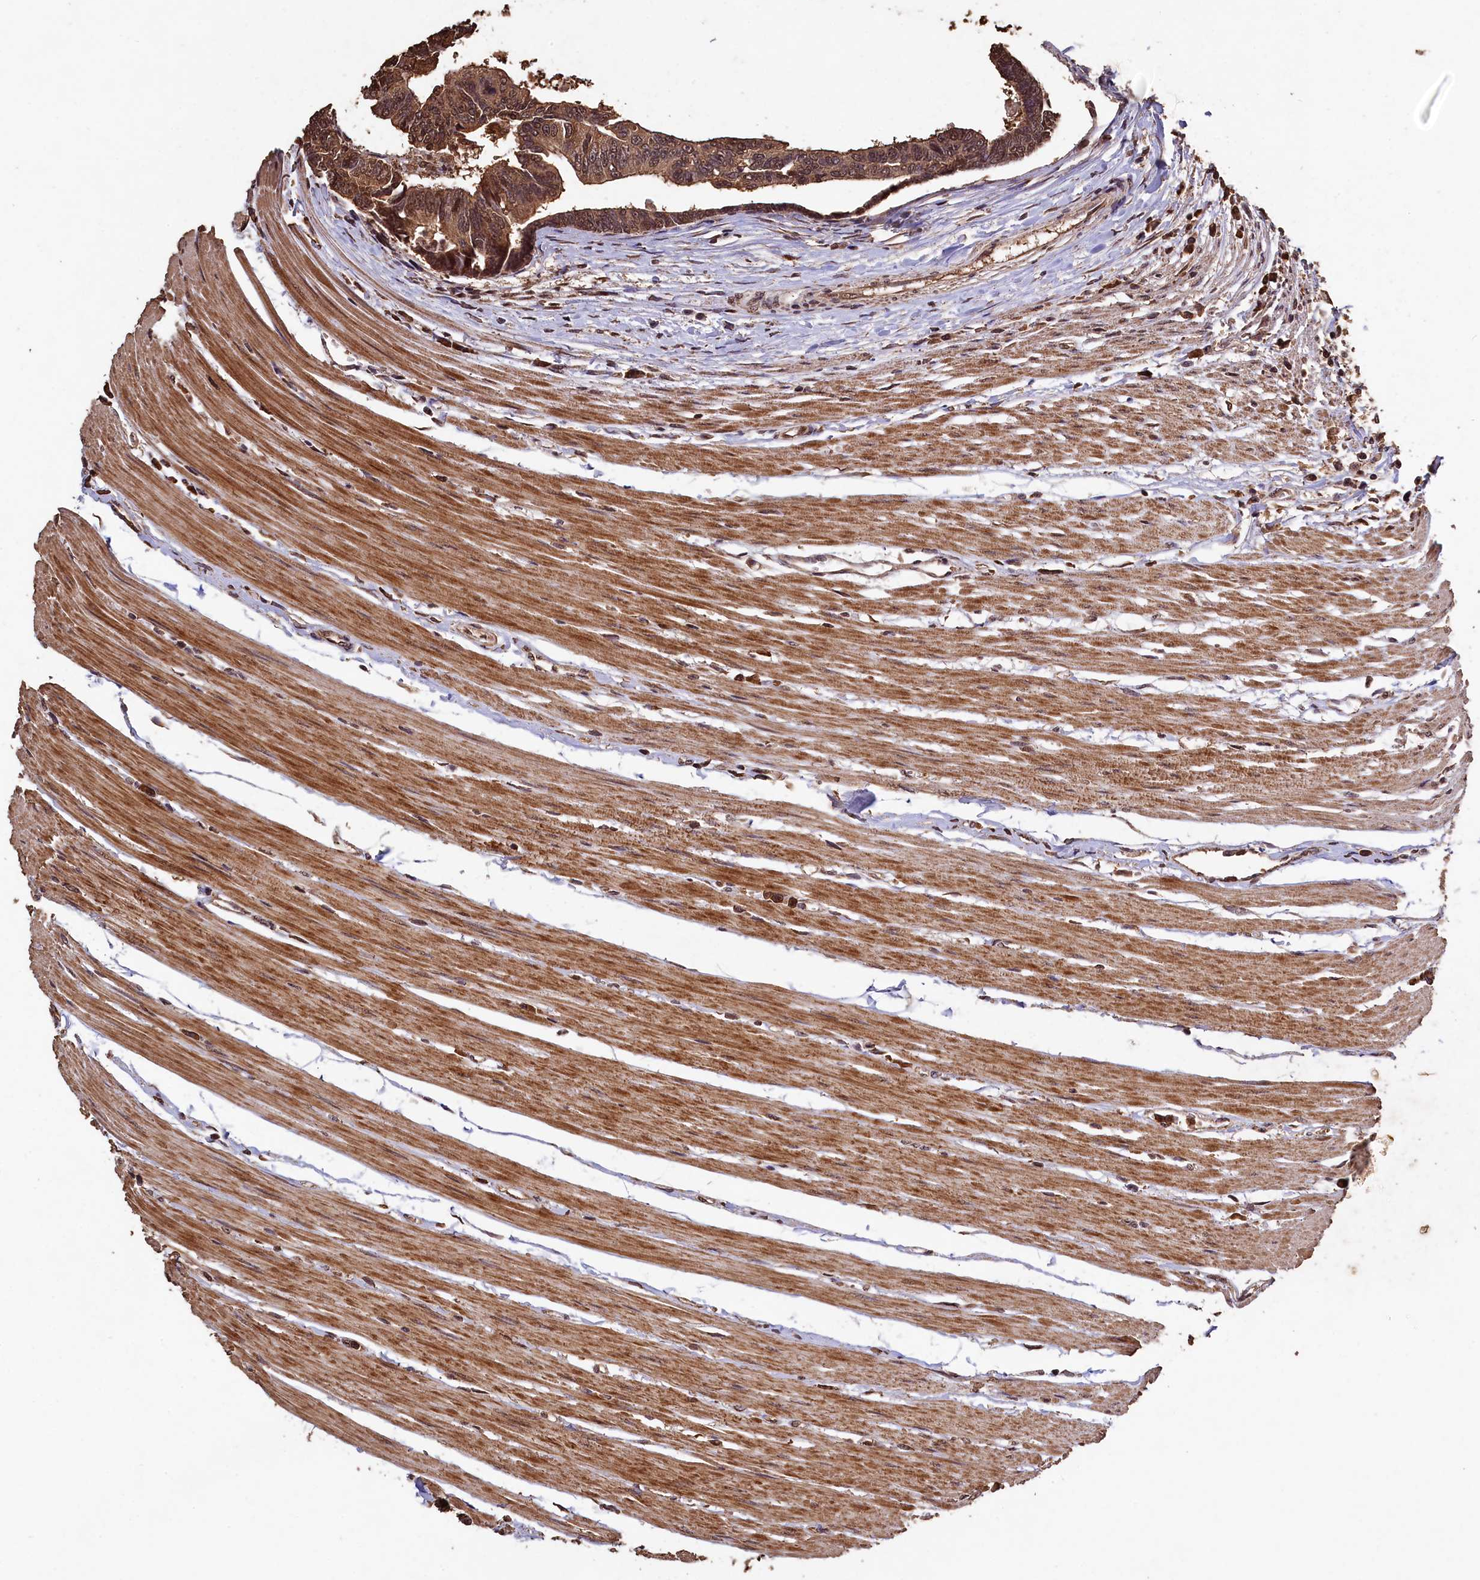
{"staining": {"intensity": "moderate", "quantity": ">75%", "location": "cytoplasmic/membranous,nuclear"}, "tissue": "colorectal cancer", "cell_type": "Tumor cells", "image_type": "cancer", "snomed": [{"axis": "morphology", "description": "Adenocarcinoma, NOS"}, {"axis": "topography", "description": "Rectum"}], "caption": "A medium amount of moderate cytoplasmic/membranous and nuclear staining is appreciated in about >75% of tumor cells in colorectal cancer tissue.", "gene": "CEP57L1", "patient": {"sex": "female", "age": 65}}